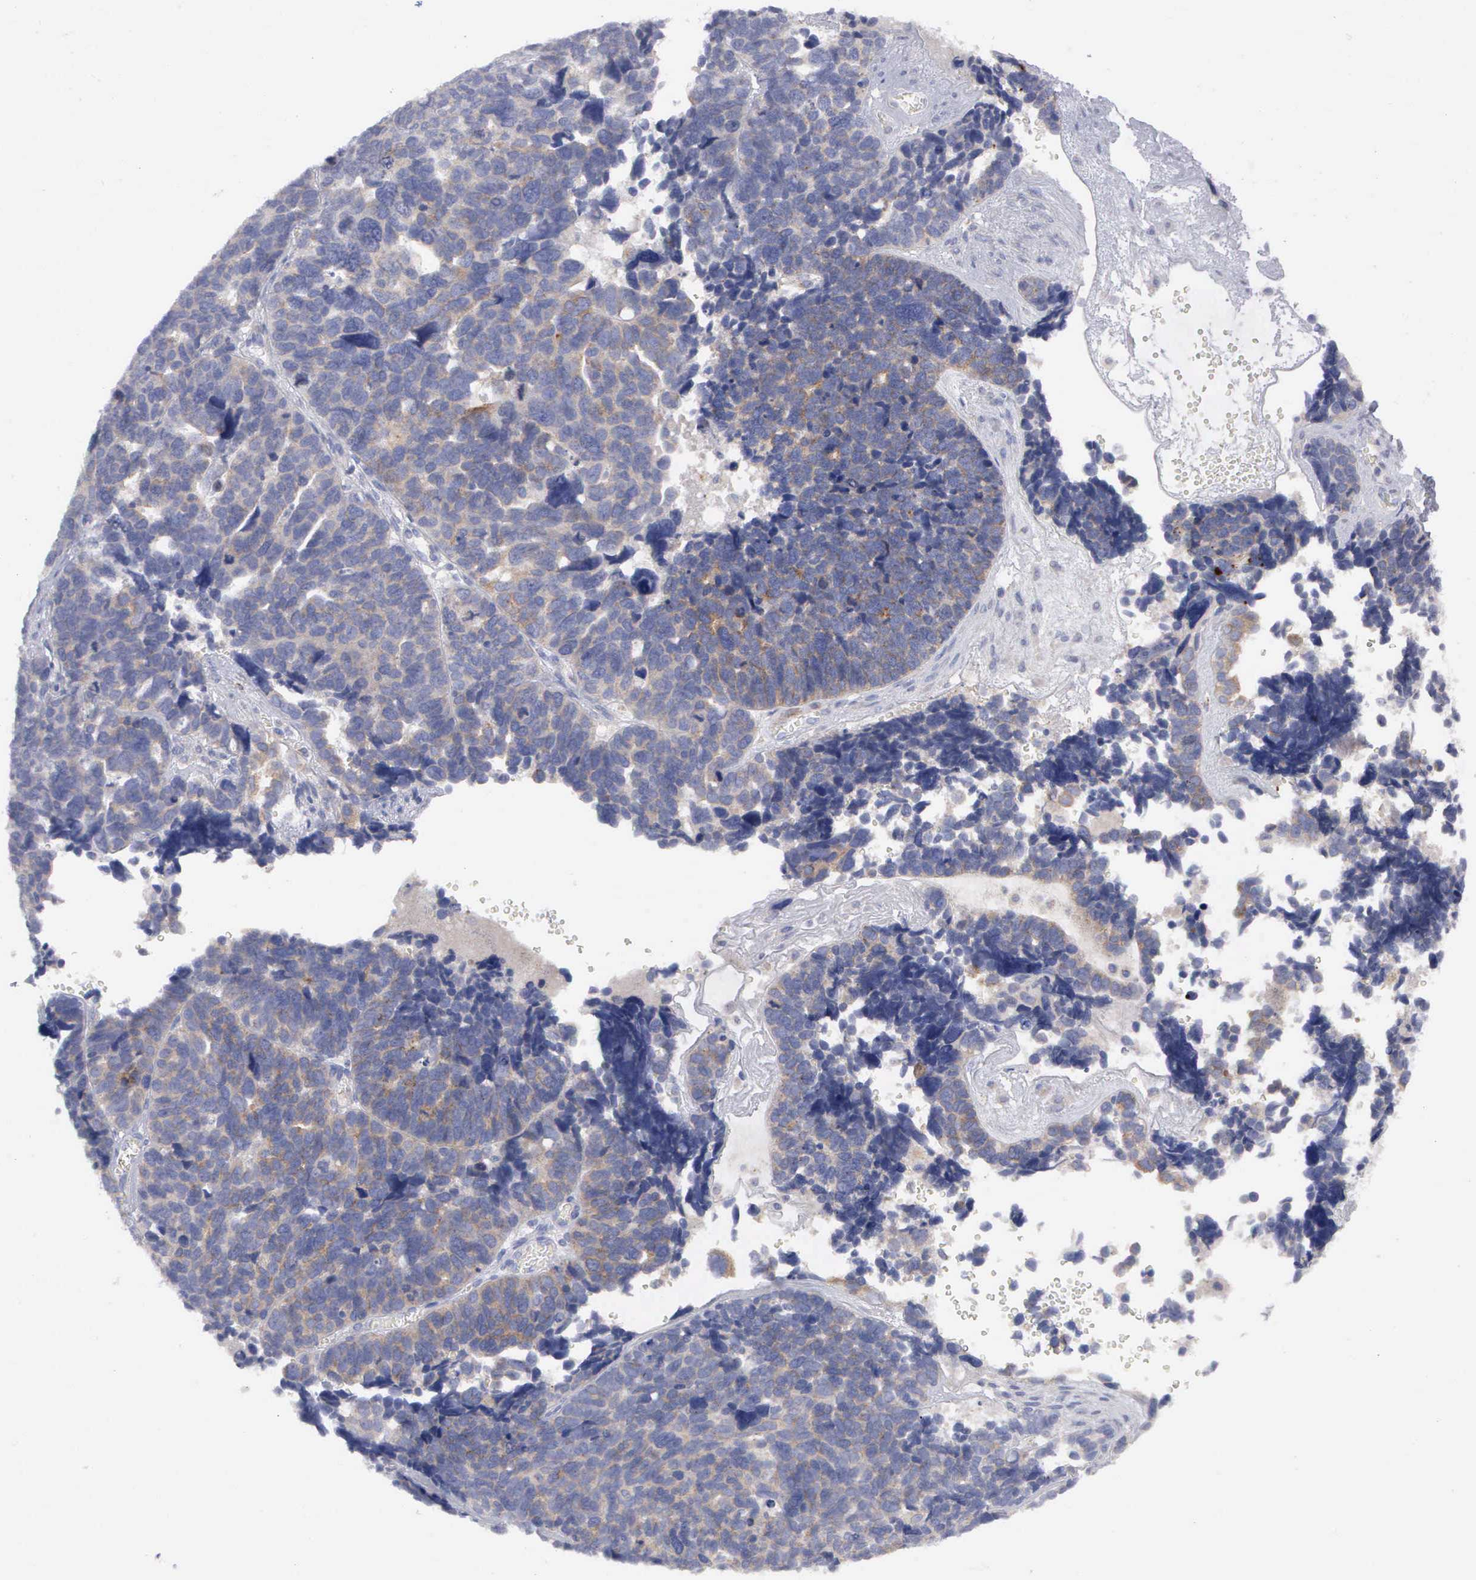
{"staining": {"intensity": "weak", "quantity": "25%-75%", "location": "cytoplasmic/membranous"}, "tissue": "ovarian cancer", "cell_type": "Tumor cells", "image_type": "cancer", "snomed": [{"axis": "morphology", "description": "Cystadenocarcinoma, serous, NOS"}, {"axis": "topography", "description": "Ovary"}], "caption": "Immunohistochemical staining of ovarian serous cystadenocarcinoma demonstrates low levels of weak cytoplasmic/membranous protein expression in about 25%-75% of tumor cells.", "gene": "CEP170B", "patient": {"sex": "female", "age": 77}}